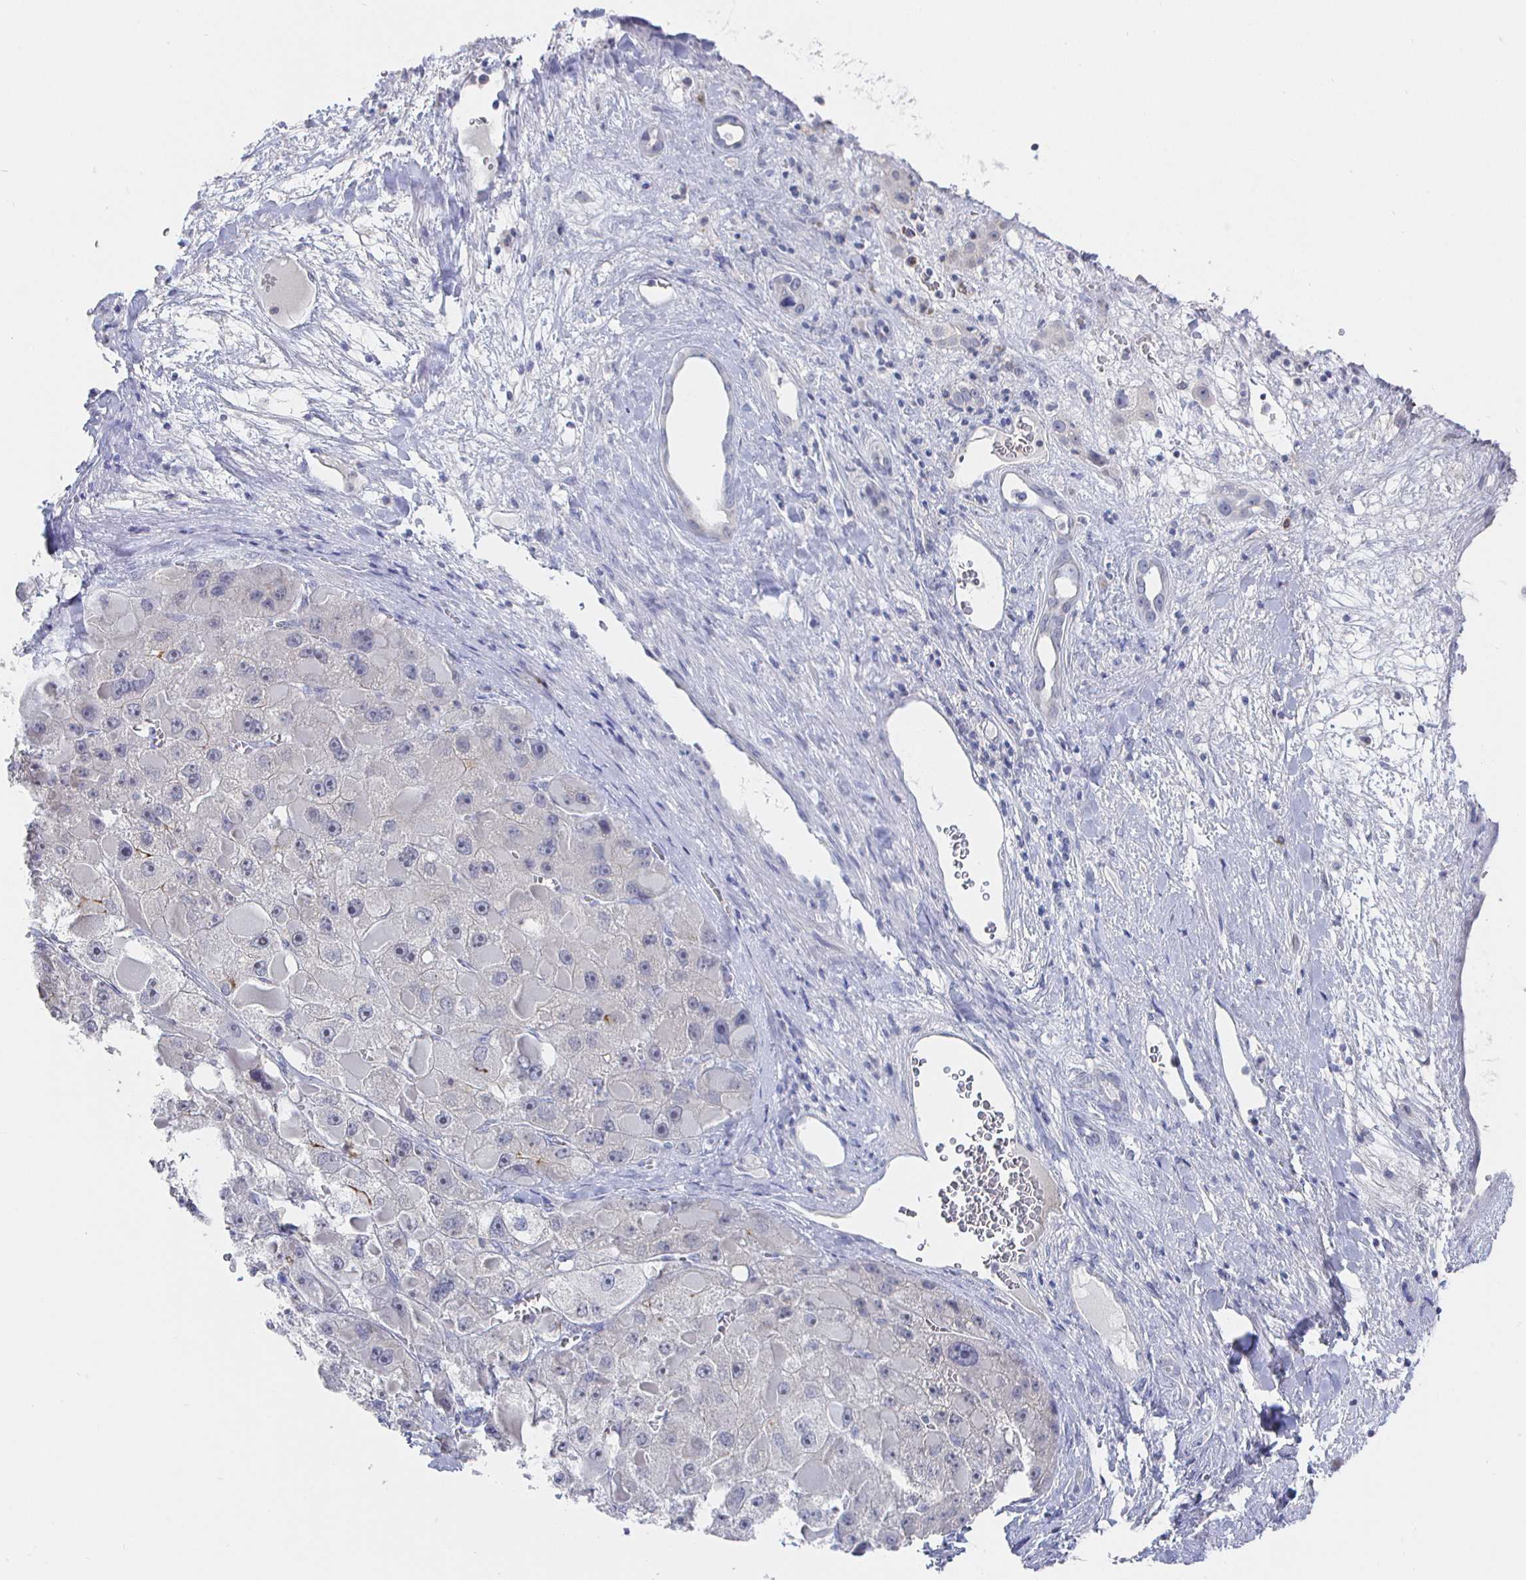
{"staining": {"intensity": "negative", "quantity": "none", "location": "none"}, "tissue": "liver cancer", "cell_type": "Tumor cells", "image_type": "cancer", "snomed": [{"axis": "morphology", "description": "Carcinoma, Hepatocellular, NOS"}, {"axis": "topography", "description": "Liver"}], "caption": "The immunohistochemistry photomicrograph has no significant positivity in tumor cells of liver cancer tissue.", "gene": "LRRC23", "patient": {"sex": "female", "age": 73}}